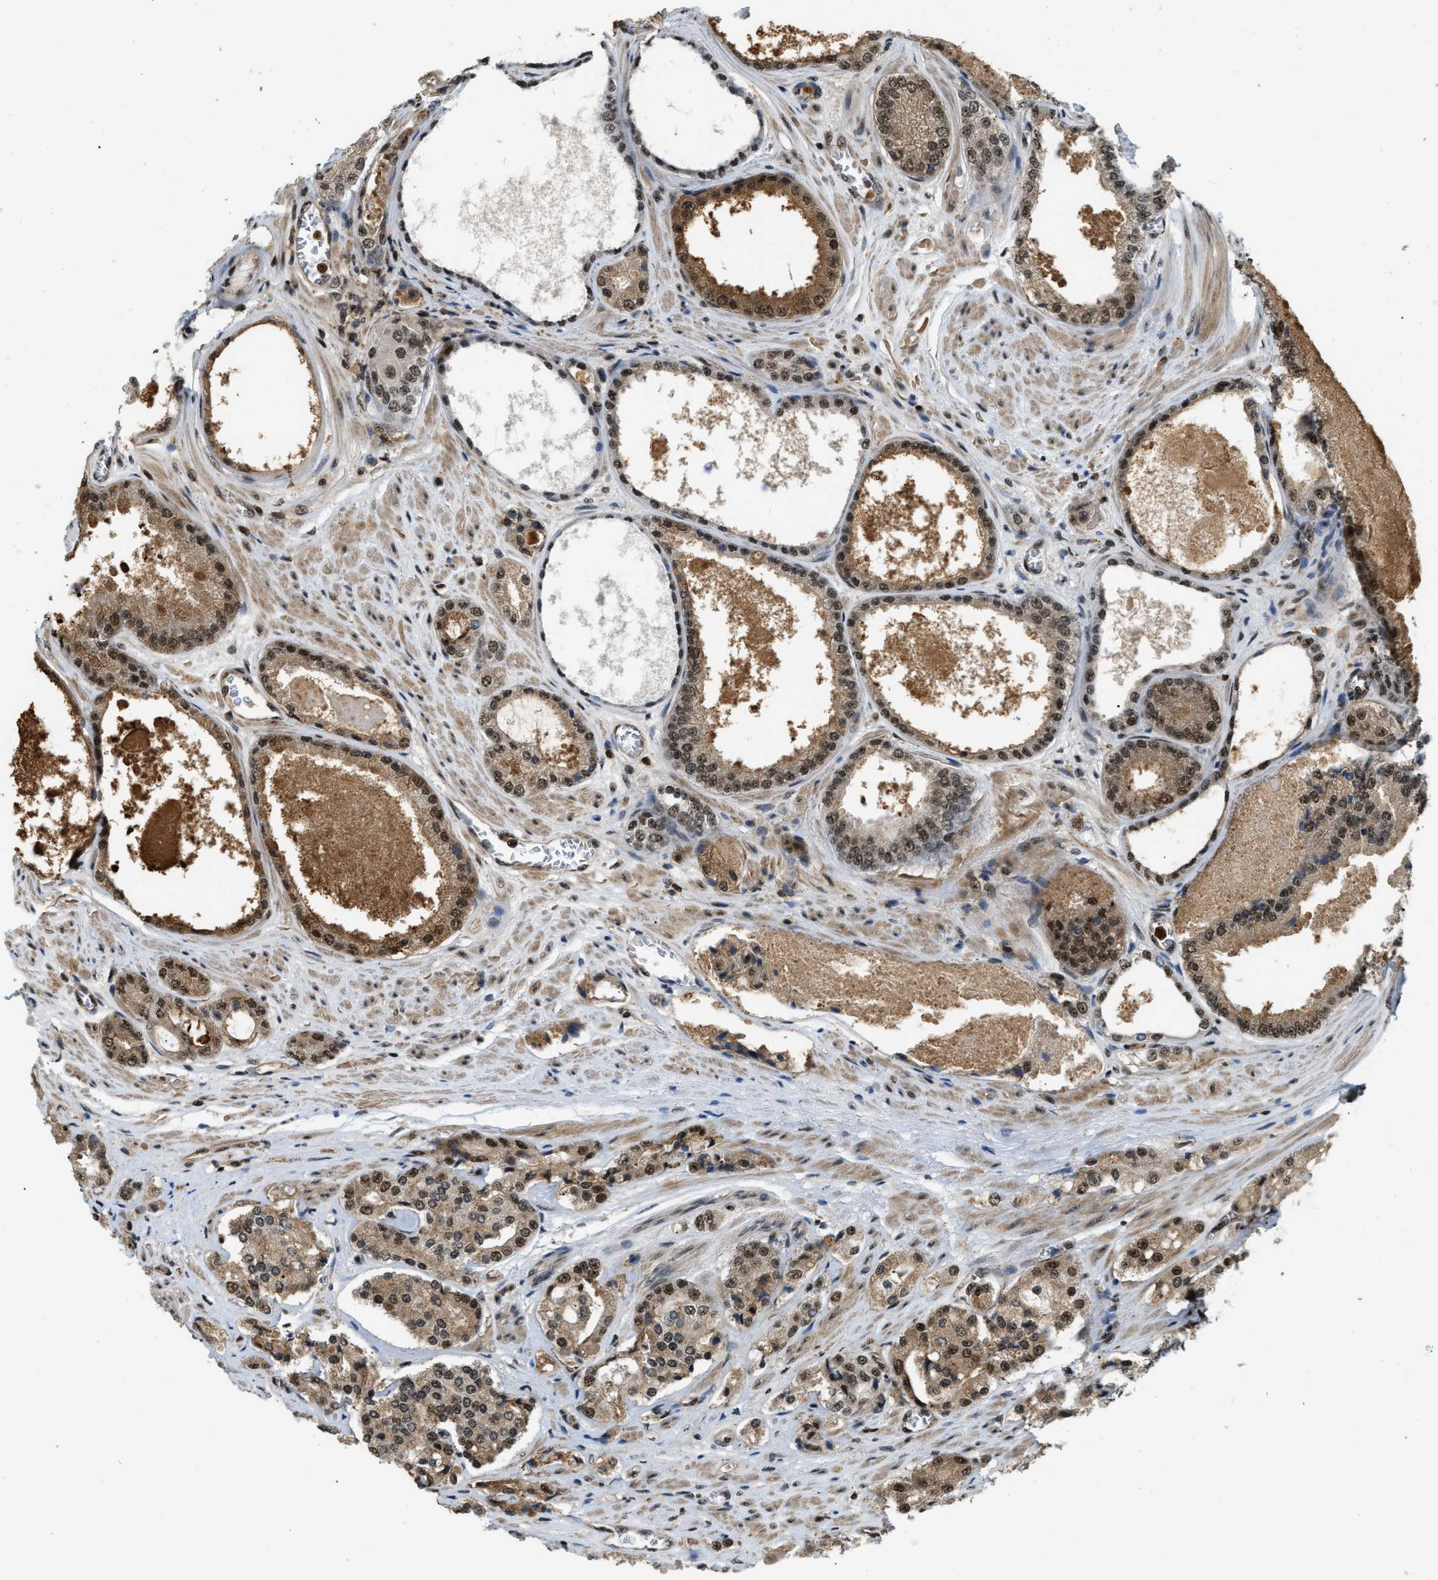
{"staining": {"intensity": "moderate", "quantity": ">75%", "location": "cytoplasmic/membranous,nuclear"}, "tissue": "prostate cancer", "cell_type": "Tumor cells", "image_type": "cancer", "snomed": [{"axis": "morphology", "description": "Adenocarcinoma, High grade"}, {"axis": "topography", "description": "Prostate"}], "caption": "The immunohistochemical stain highlights moderate cytoplasmic/membranous and nuclear expression in tumor cells of prostate cancer (adenocarcinoma (high-grade)) tissue.", "gene": "E2F1", "patient": {"sex": "male", "age": 65}}